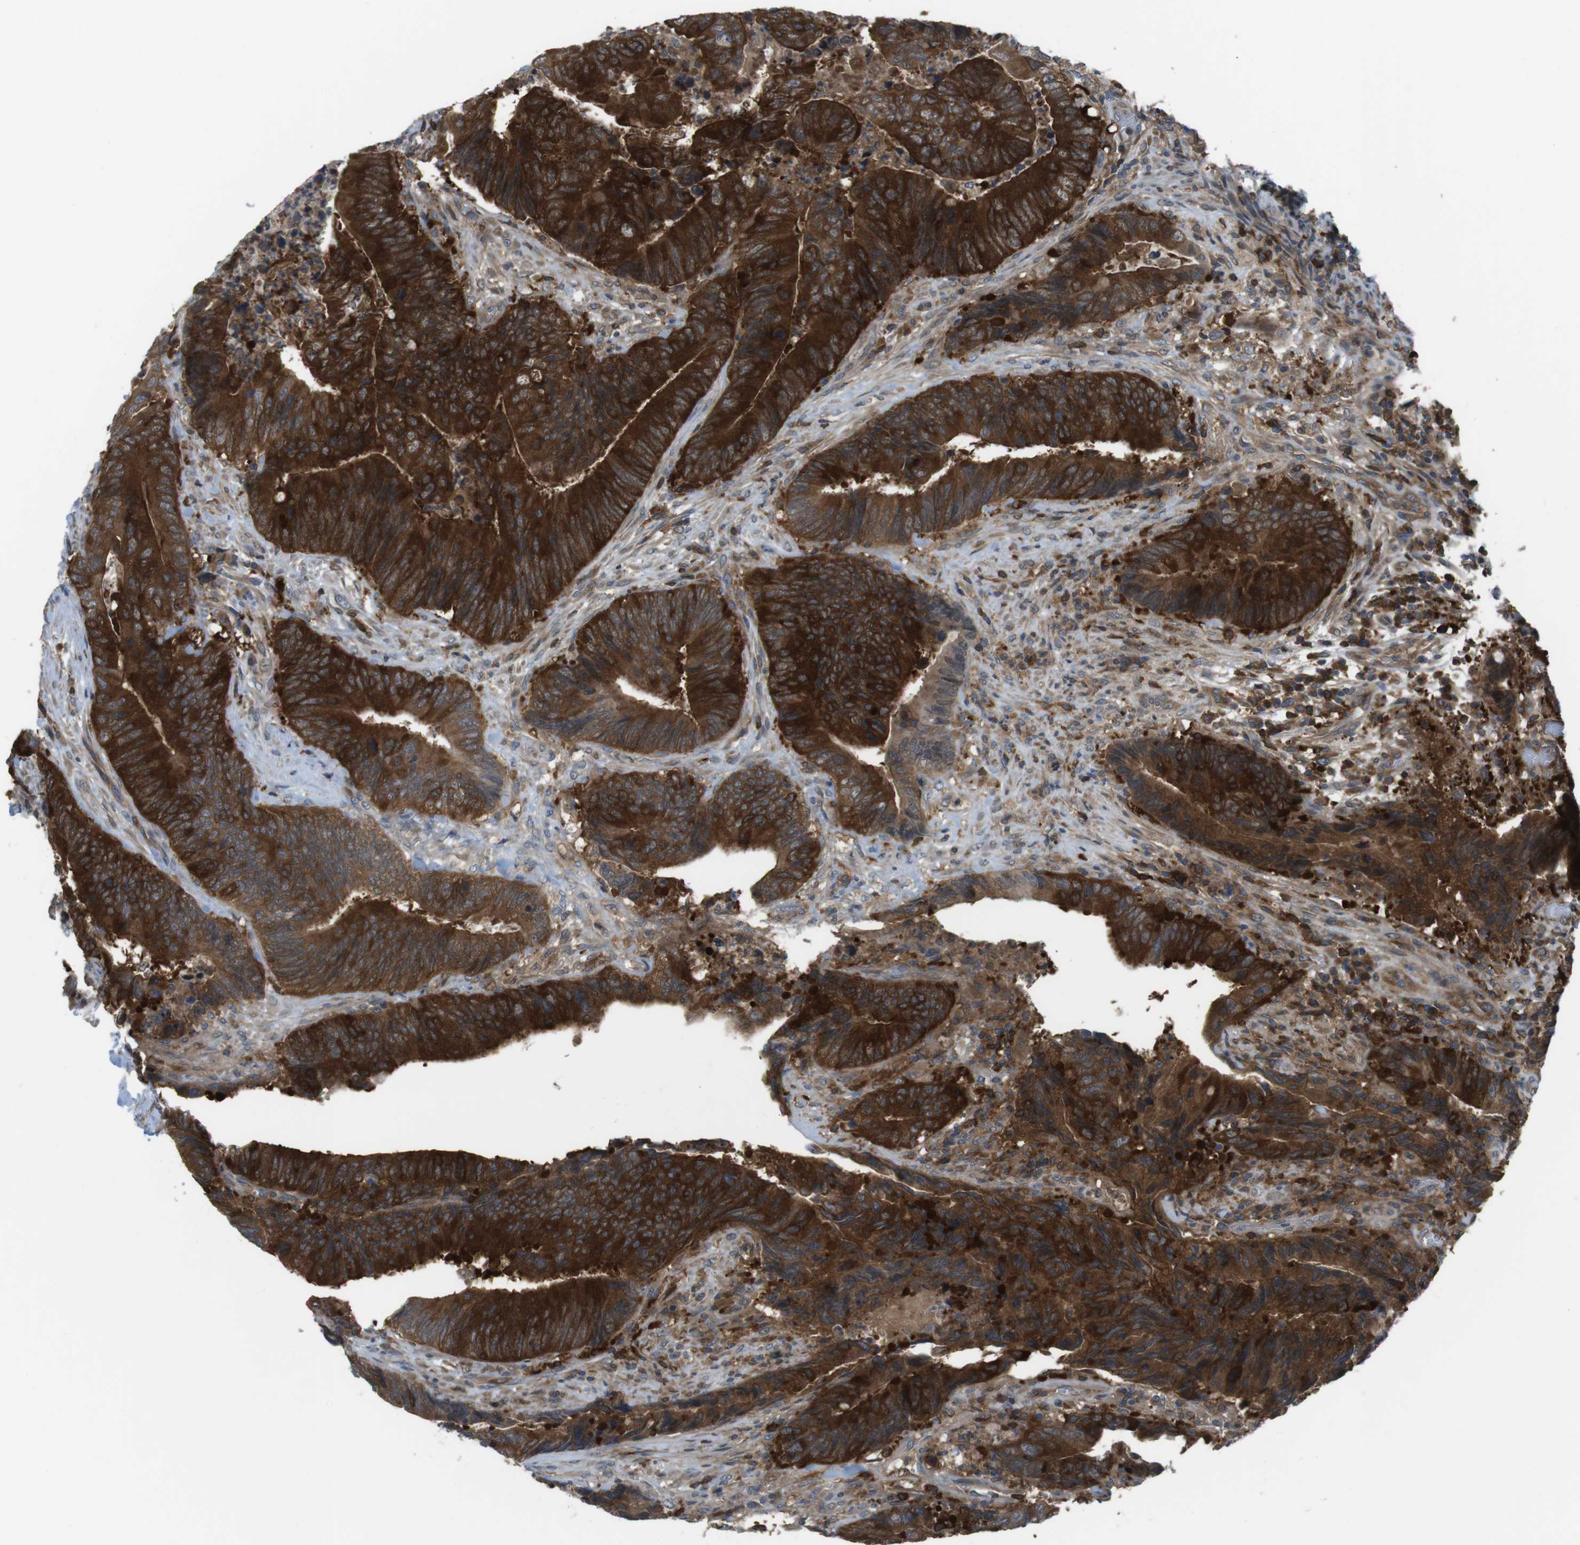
{"staining": {"intensity": "strong", "quantity": ">75%", "location": "cytoplasmic/membranous"}, "tissue": "colorectal cancer", "cell_type": "Tumor cells", "image_type": "cancer", "snomed": [{"axis": "morphology", "description": "Normal tissue, NOS"}, {"axis": "morphology", "description": "Adenocarcinoma, NOS"}, {"axis": "topography", "description": "Colon"}], "caption": "Immunohistochemical staining of human colorectal adenocarcinoma exhibits high levels of strong cytoplasmic/membranous protein expression in approximately >75% of tumor cells. The protein of interest is stained brown, and the nuclei are stained in blue (DAB IHC with brightfield microscopy, high magnification).", "gene": "MTHFD1", "patient": {"sex": "male", "age": 56}}